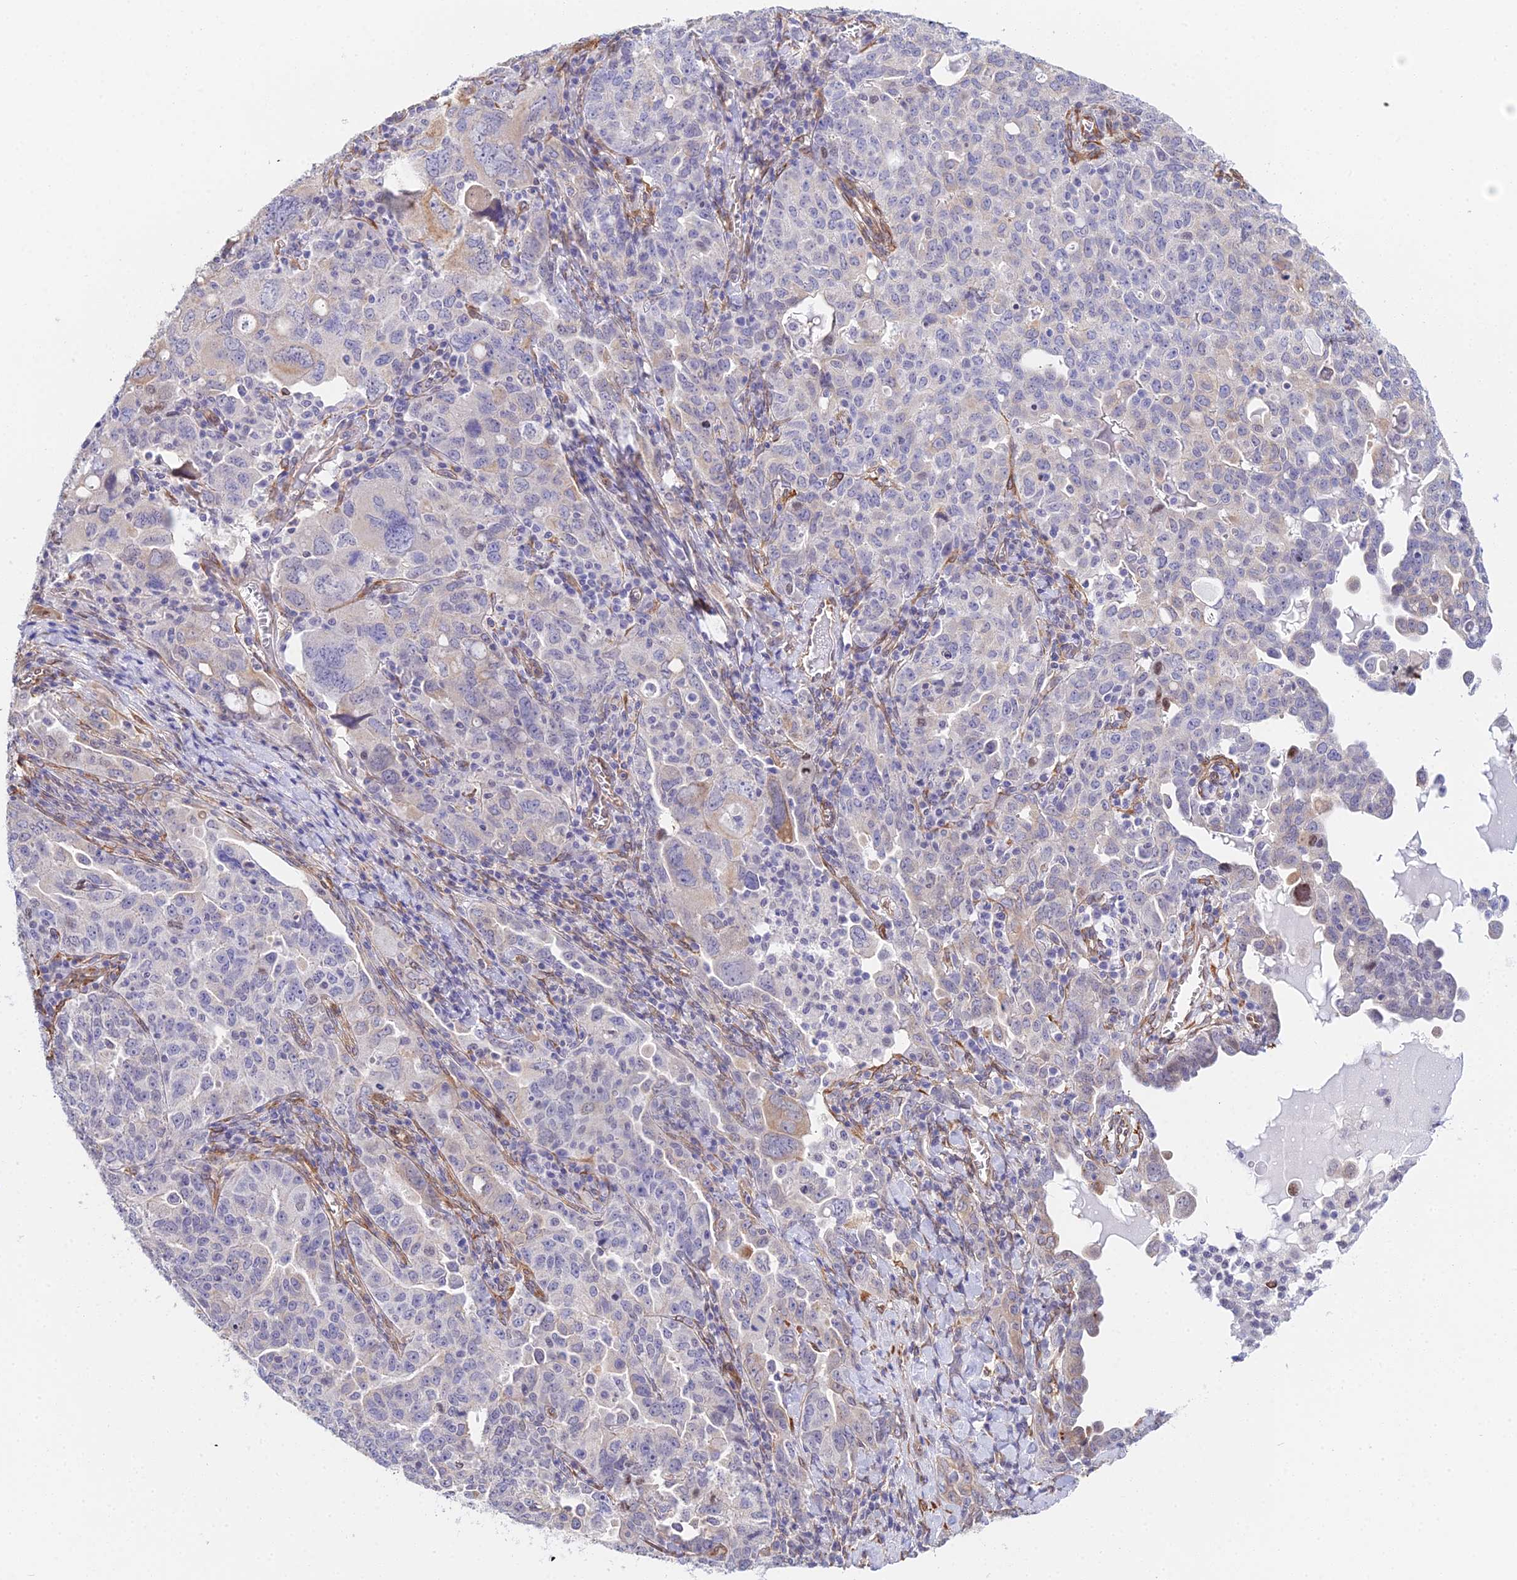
{"staining": {"intensity": "weak", "quantity": "<25%", "location": "cytoplasmic/membranous"}, "tissue": "ovarian cancer", "cell_type": "Tumor cells", "image_type": "cancer", "snomed": [{"axis": "morphology", "description": "Carcinoma, endometroid"}, {"axis": "topography", "description": "Ovary"}], "caption": "Immunohistochemistry photomicrograph of human ovarian cancer stained for a protein (brown), which reveals no staining in tumor cells. The staining is performed using DAB (3,3'-diaminobenzidine) brown chromogen with nuclei counter-stained in using hematoxylin.", "gene": "MXRA7", "patient": {"sex": "female", "age": 62}}